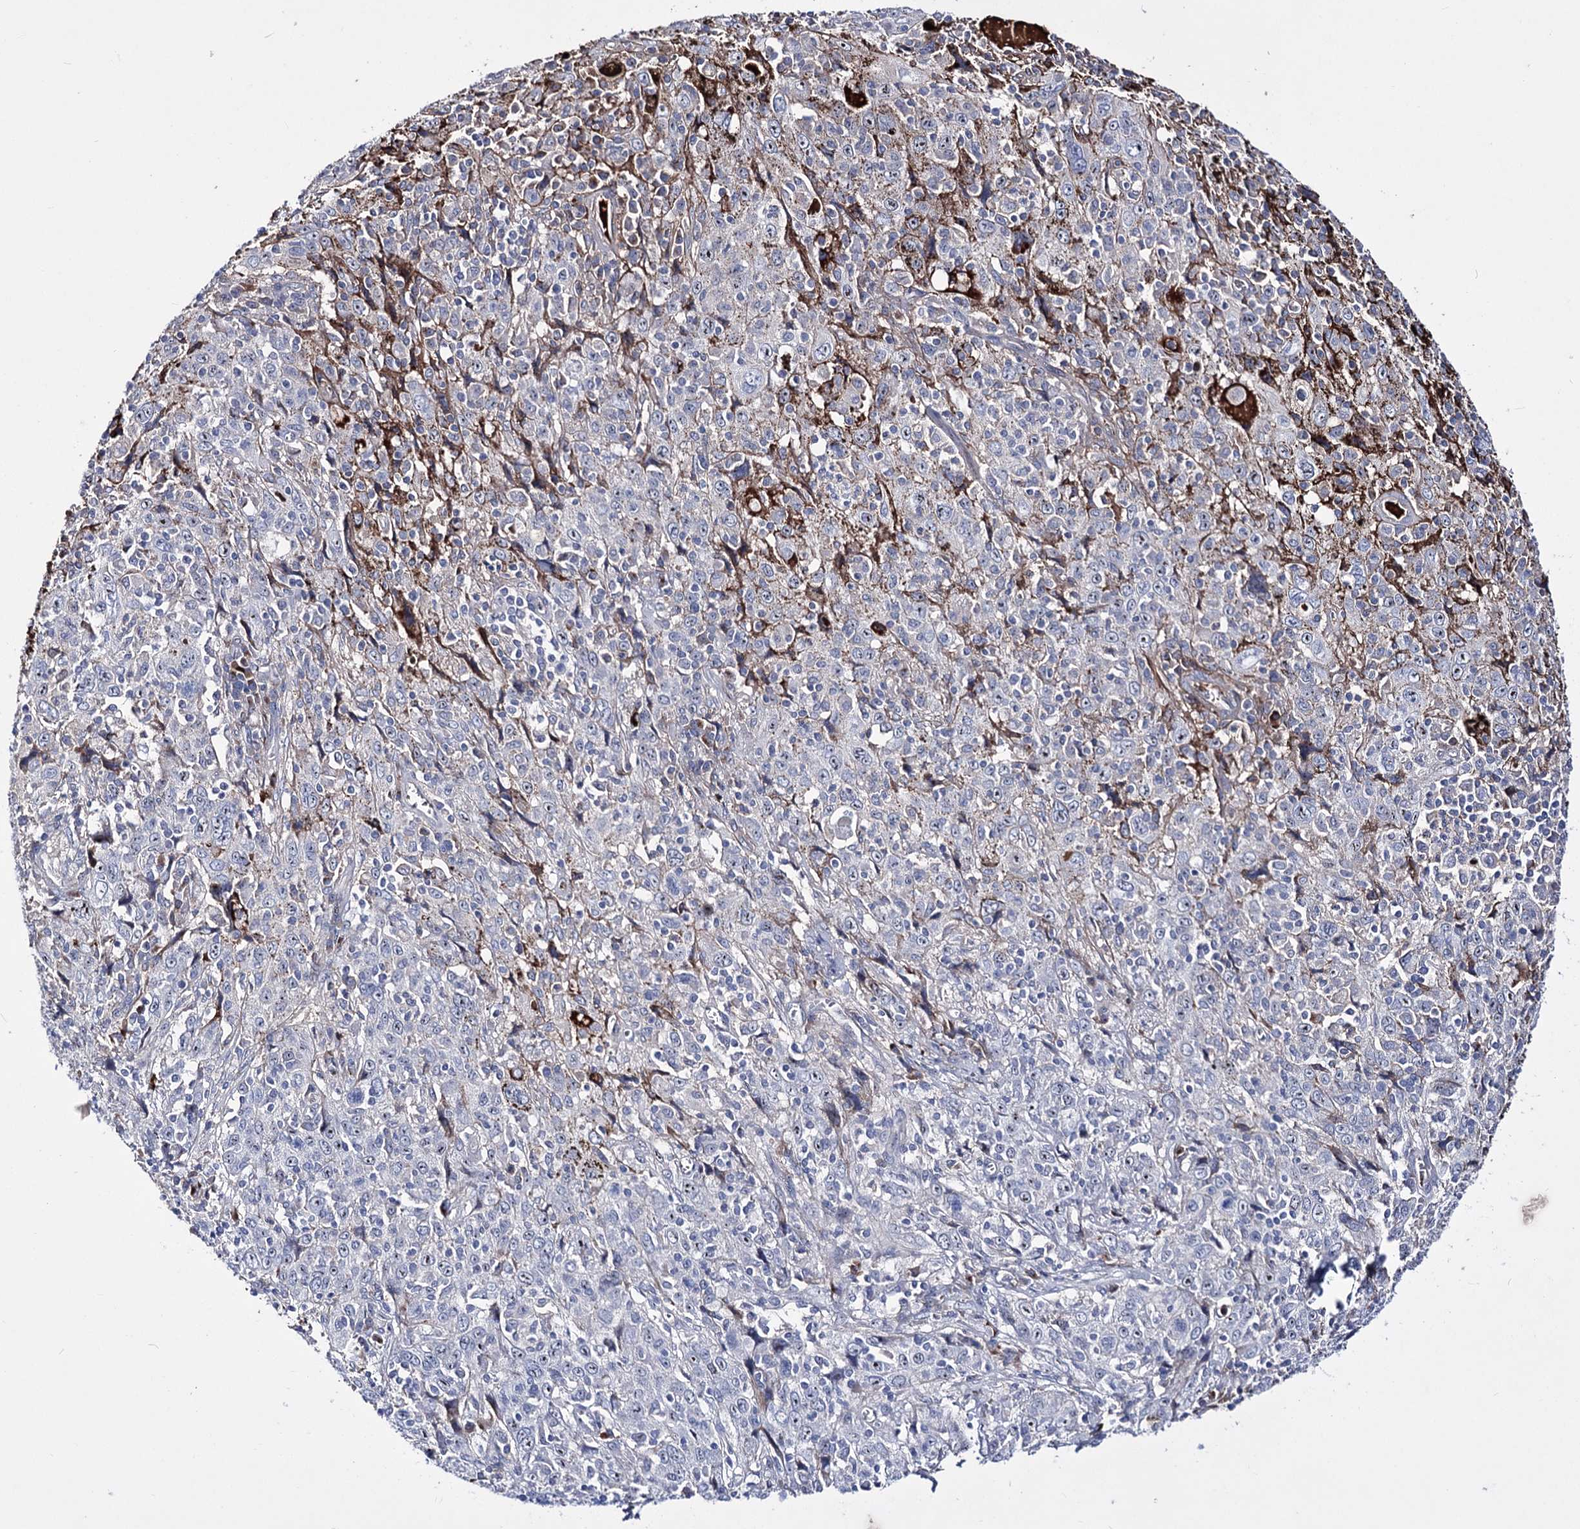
{"staining": {"intensity": "negative", "quantity": "none", "location": "none"}, "tissue": "cervical cancer", "cell_type": "Tumor cells", "image_type": "cancer", "snomed": [{"axis": "morphology", "description": "Squamous cell carcinoma, NOS"}, {"axis": "topography", "description": "Cervix"}], "caption": "Tumor cells are negative for brown protein staining in cervical cancer.", "gene": "PCGF5", "patient": {"sex": "female", "age": 46}}